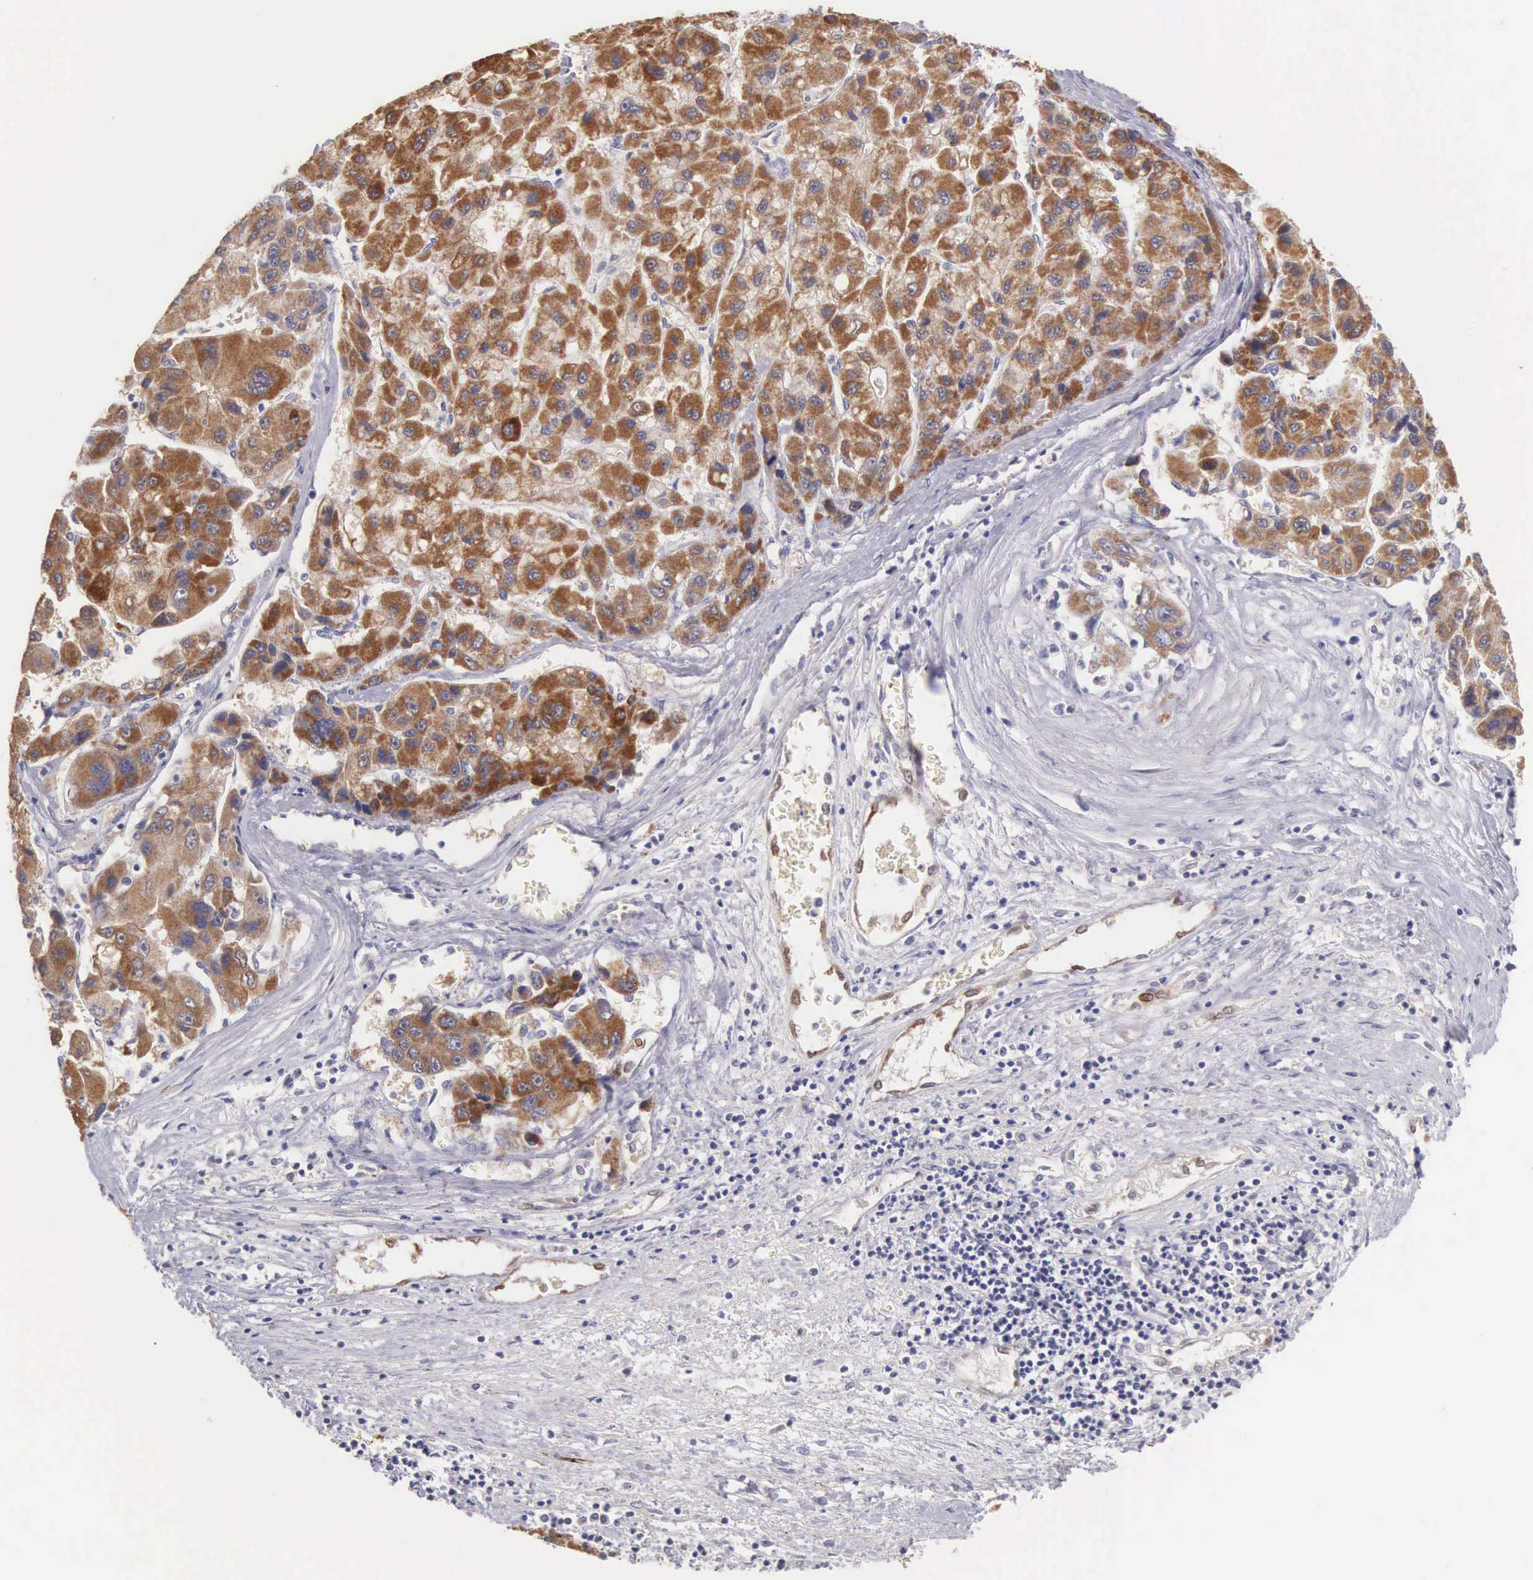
{"staining": {"intensity": "strong", "quantity": ">75%", "location": "cytoplasmic/membranous"}, "tissue": "liver cancer", "cell_type": "Tumor cells", "image_type": "cancer", "snomed": [{"axis": "morphology", "description": "Carcinoma, Hepatocellular, NOS"}, {"axis": "topography", "description": "Liver"}], "caption": "The histopathology image demonstrates a brown stain indicating the presence of a protein in the cytoplasmic/membranous of tumor cells in liver cancer. Using DAB (3,3'-diaminobenzidine) (brown) and hematoxylin (blue) stains, captured at high magnification using brightfield microscopy.", "gene": "PIR", "patient": {"sex": "male", "age": 64}}